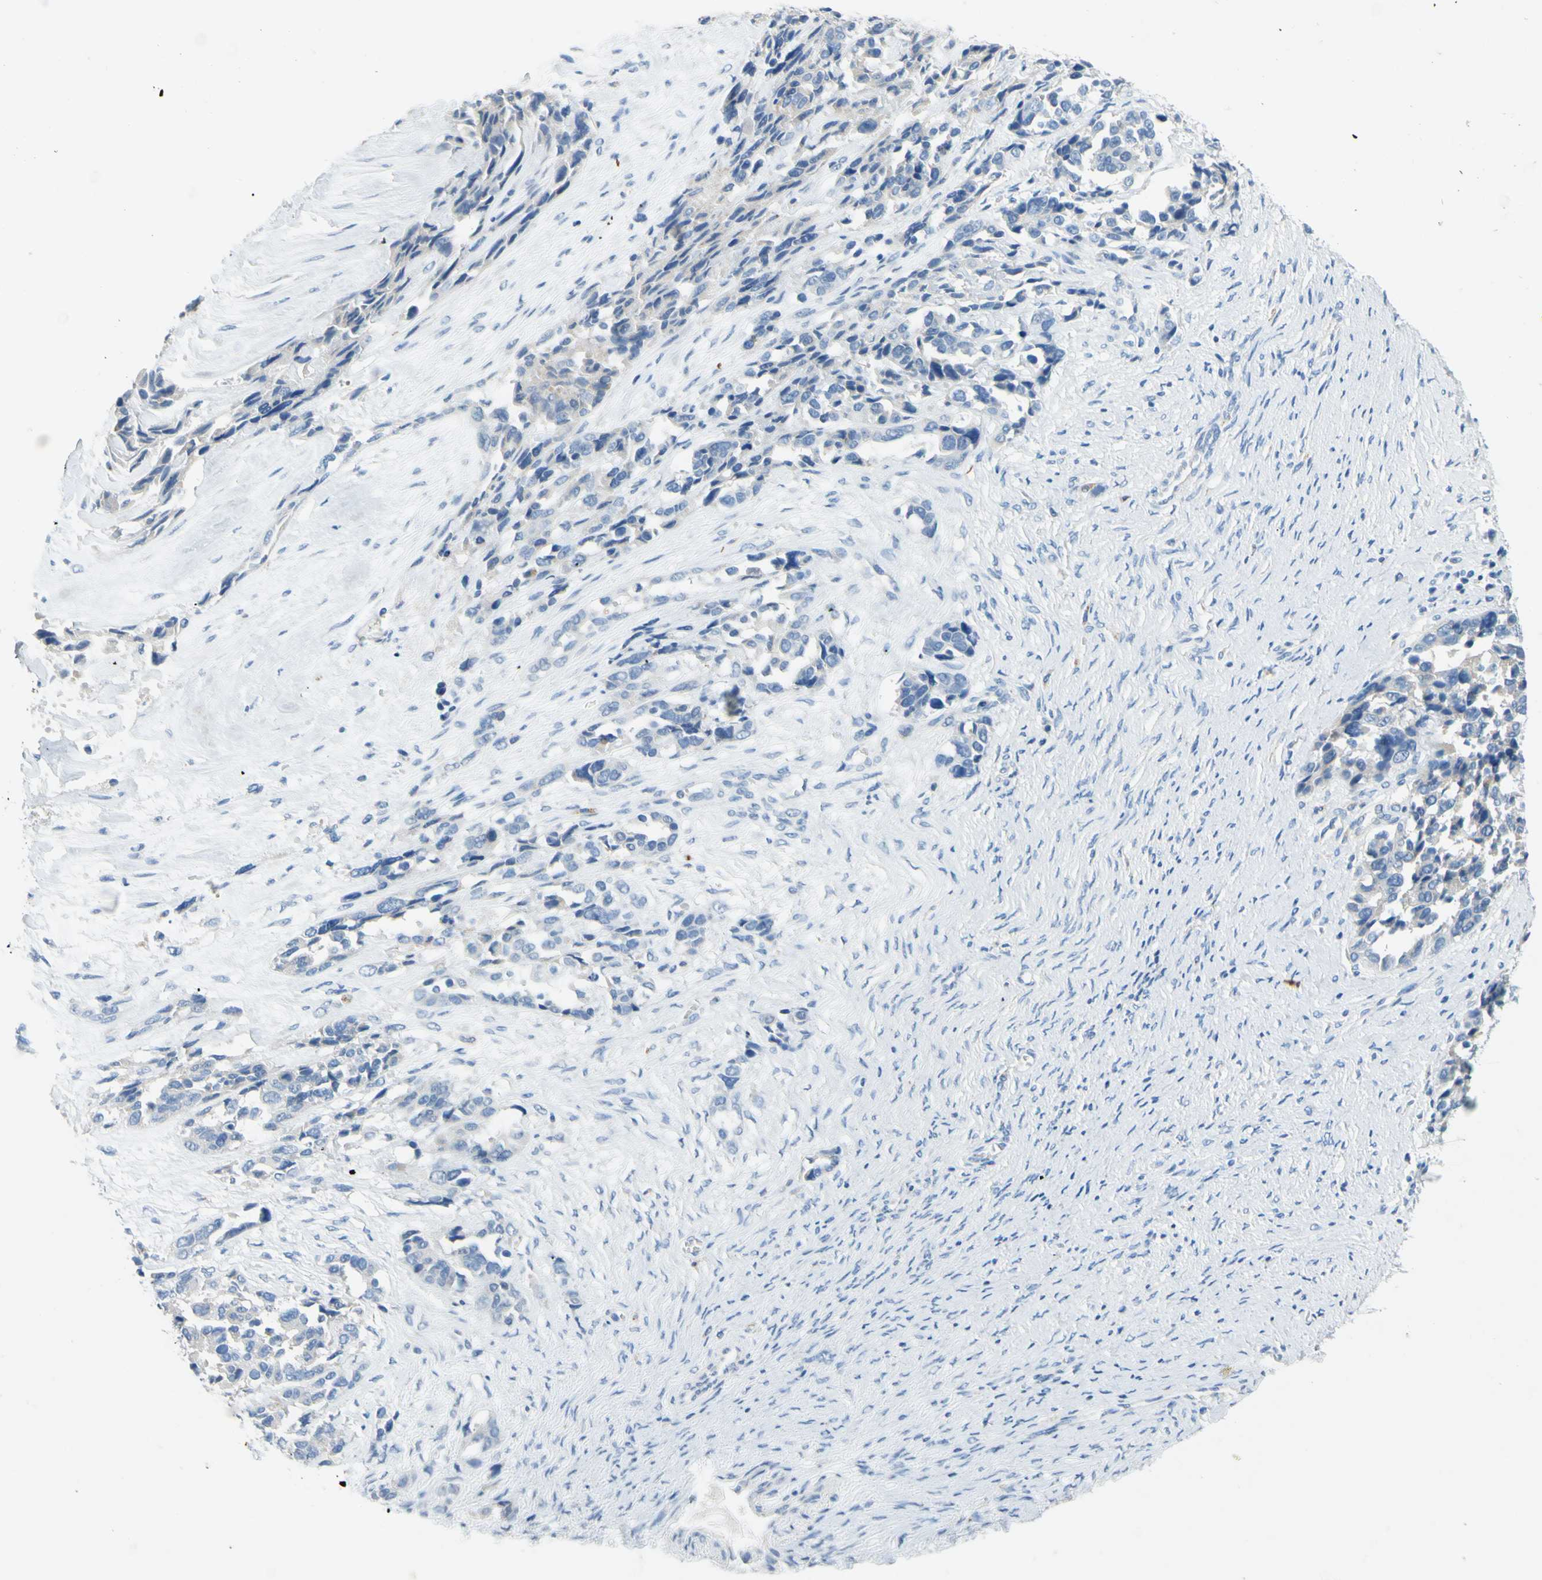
{"staining": {"intensity": "weak", "quantity": "<25%", "location": "cytoplasmic/membranous"}, "tissue": "ovarian cancer", "cell_type": "Tumor cells", "image_type": "cancer", "snomed": [{"axis": "morphology", "description": "Cystadenocarcinoma, serous, NOS"}, {"axis": "topography", "description": "Ovary"}], "caption": "This is a photomicrograph of IHC staining of serous cystadenocarcinoma (ovarian), which shows no positivity in tumor cells. Brightfield microscopy of immunohistochemistry (IHC) stained with DAB (3,3'-diaminobenzidine) (brown) and hematoxylin (blue), captured at high magnification.", "gene": "CDH10", "patient": {"sex": "female", "age": 44}}